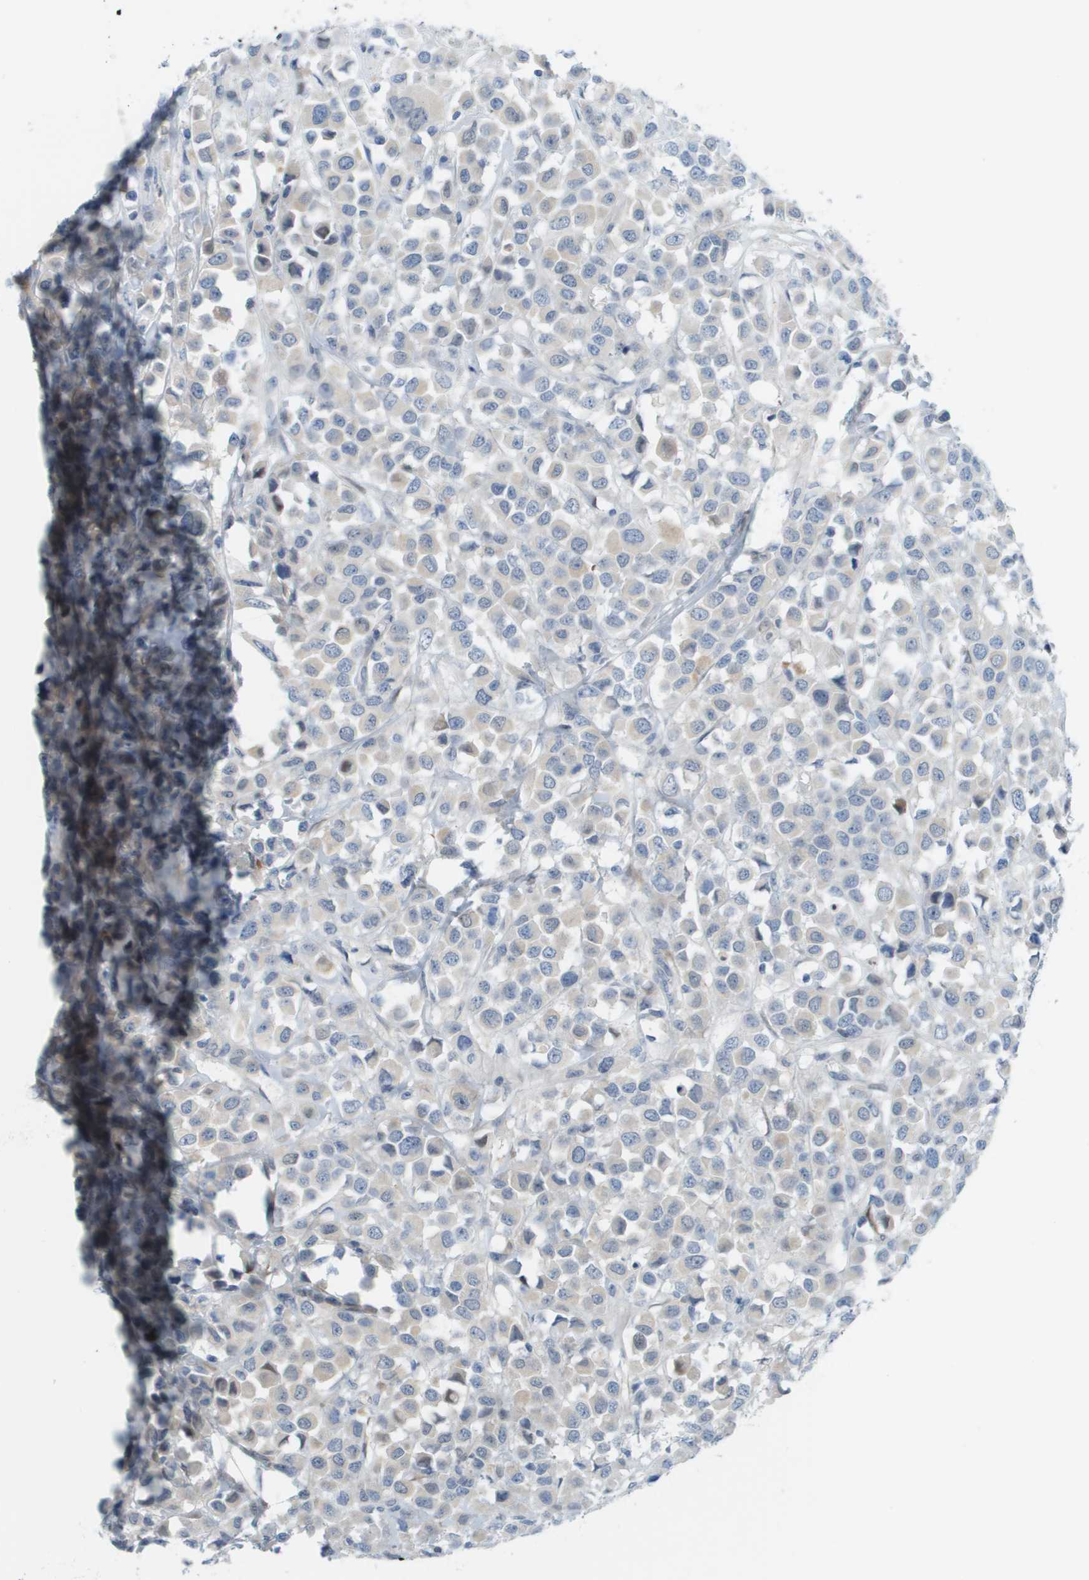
{"staining": {"intensity": "weak", "quantity": "<25%", "location": "cytoplasmic/membranous"}, "tissue": "breast cancer", "cell_type": "Tumor cells", "image_type": "cancer", "snomed": [{"axis": "morphology", "description": "Duct carcinoma"}, {"axis": "topography", "description": "Breast"}], "caption": "A high-resolution photomicrograph shows IHC staining of breast cancer, which demonstrates no significant staining in tumor cells.", "gene": "CUL9", "patient": {"sex": "female", "age": 61}}